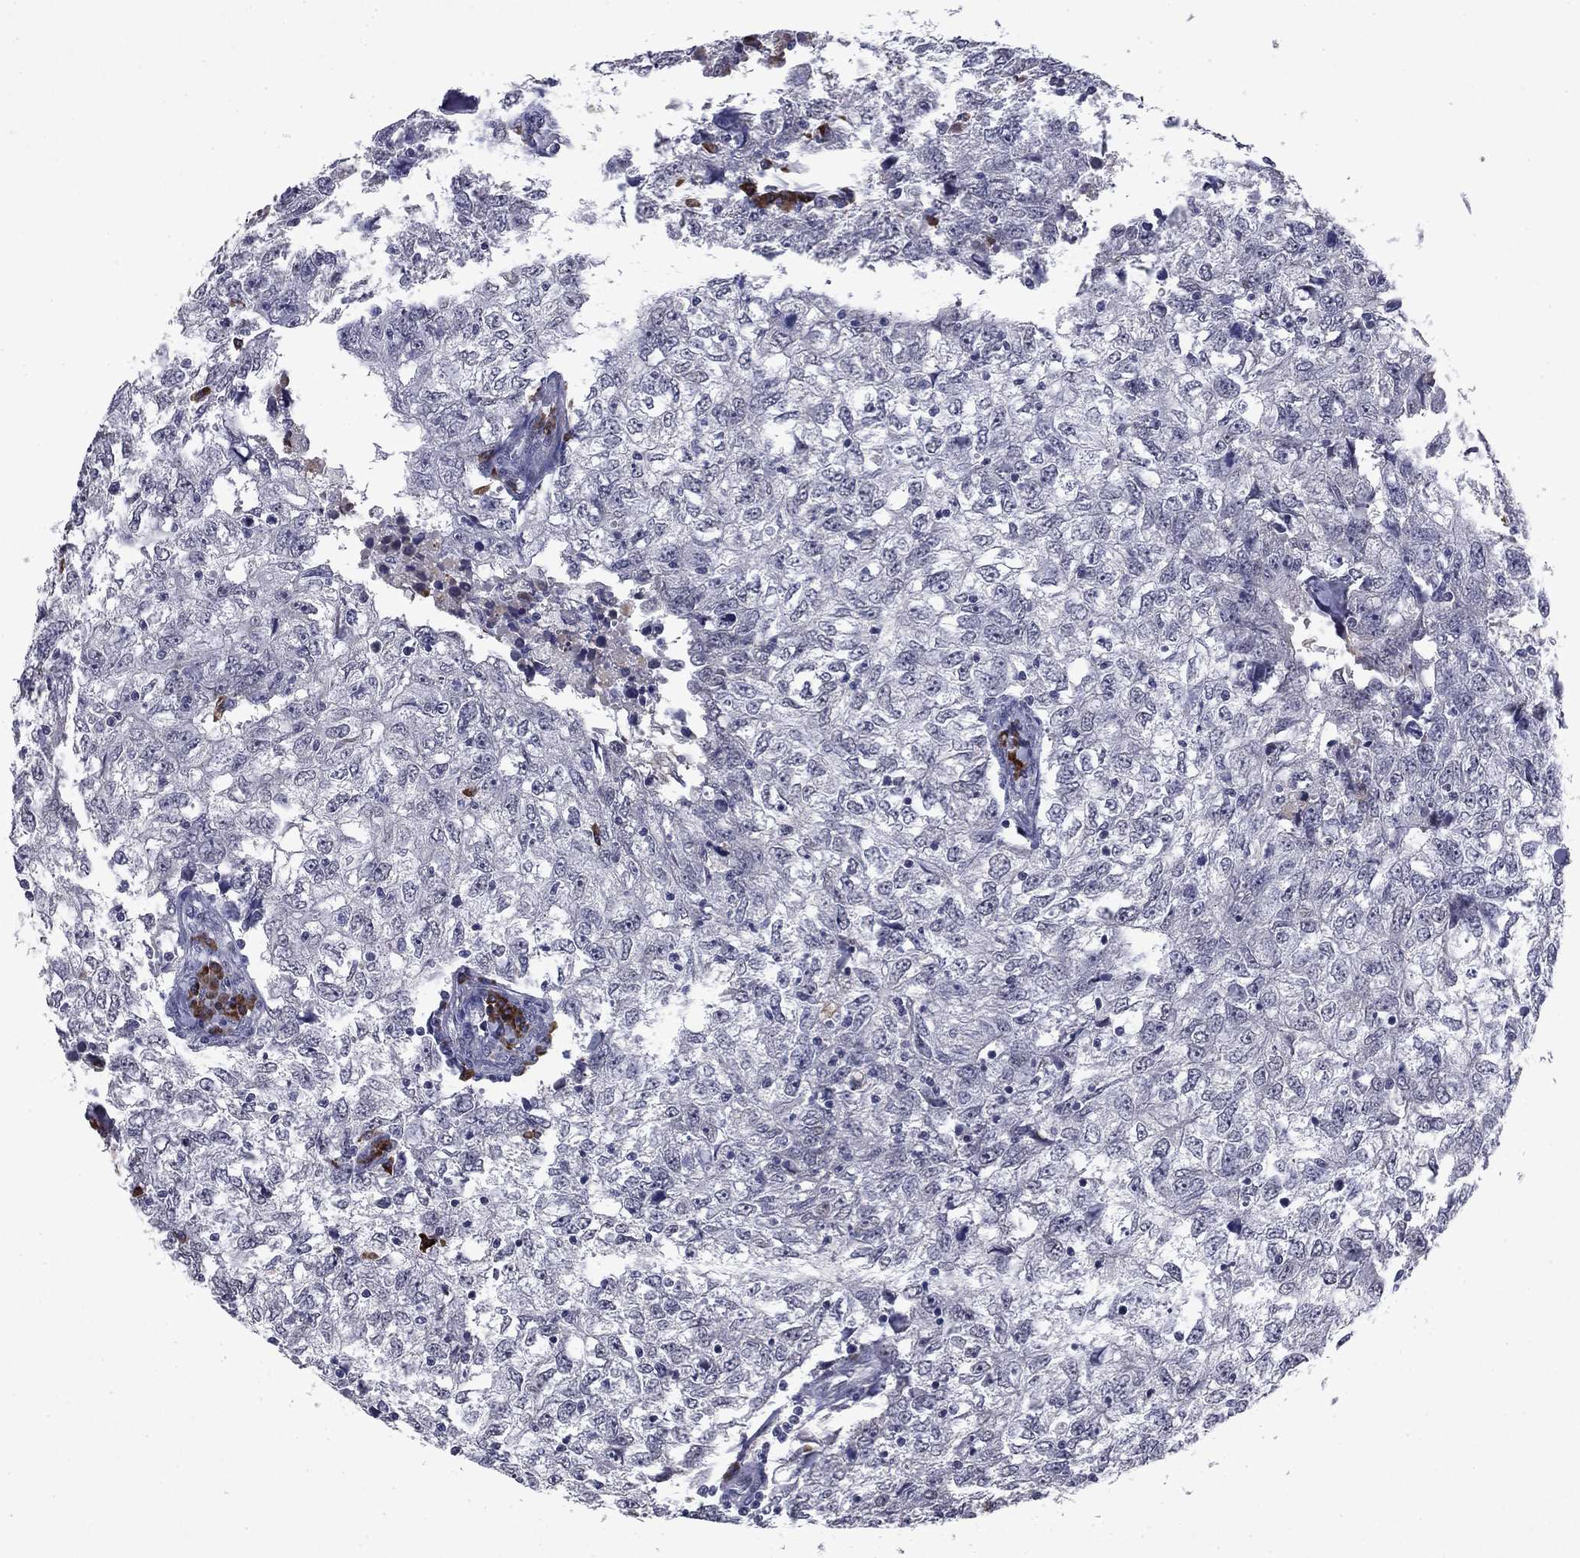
{"staining": {"intensity": "negative", "quantity": "none", "location": "none"}, "tissue": "breast cancer", "cell_type": "Tumor cells", "image_type": "cancer", "snomed": [{"axis": "morphology", "description": "Duct carcinoma"}, {"axis": "topography", "description": "Breast"}], "caption": "Immunohistochemical staining of infiltrating ductal carcinoma (breast) reveals no significant expression in tumor cells.", "gene": "ECM1", "patient": {"sex": "female", "age": 30}}